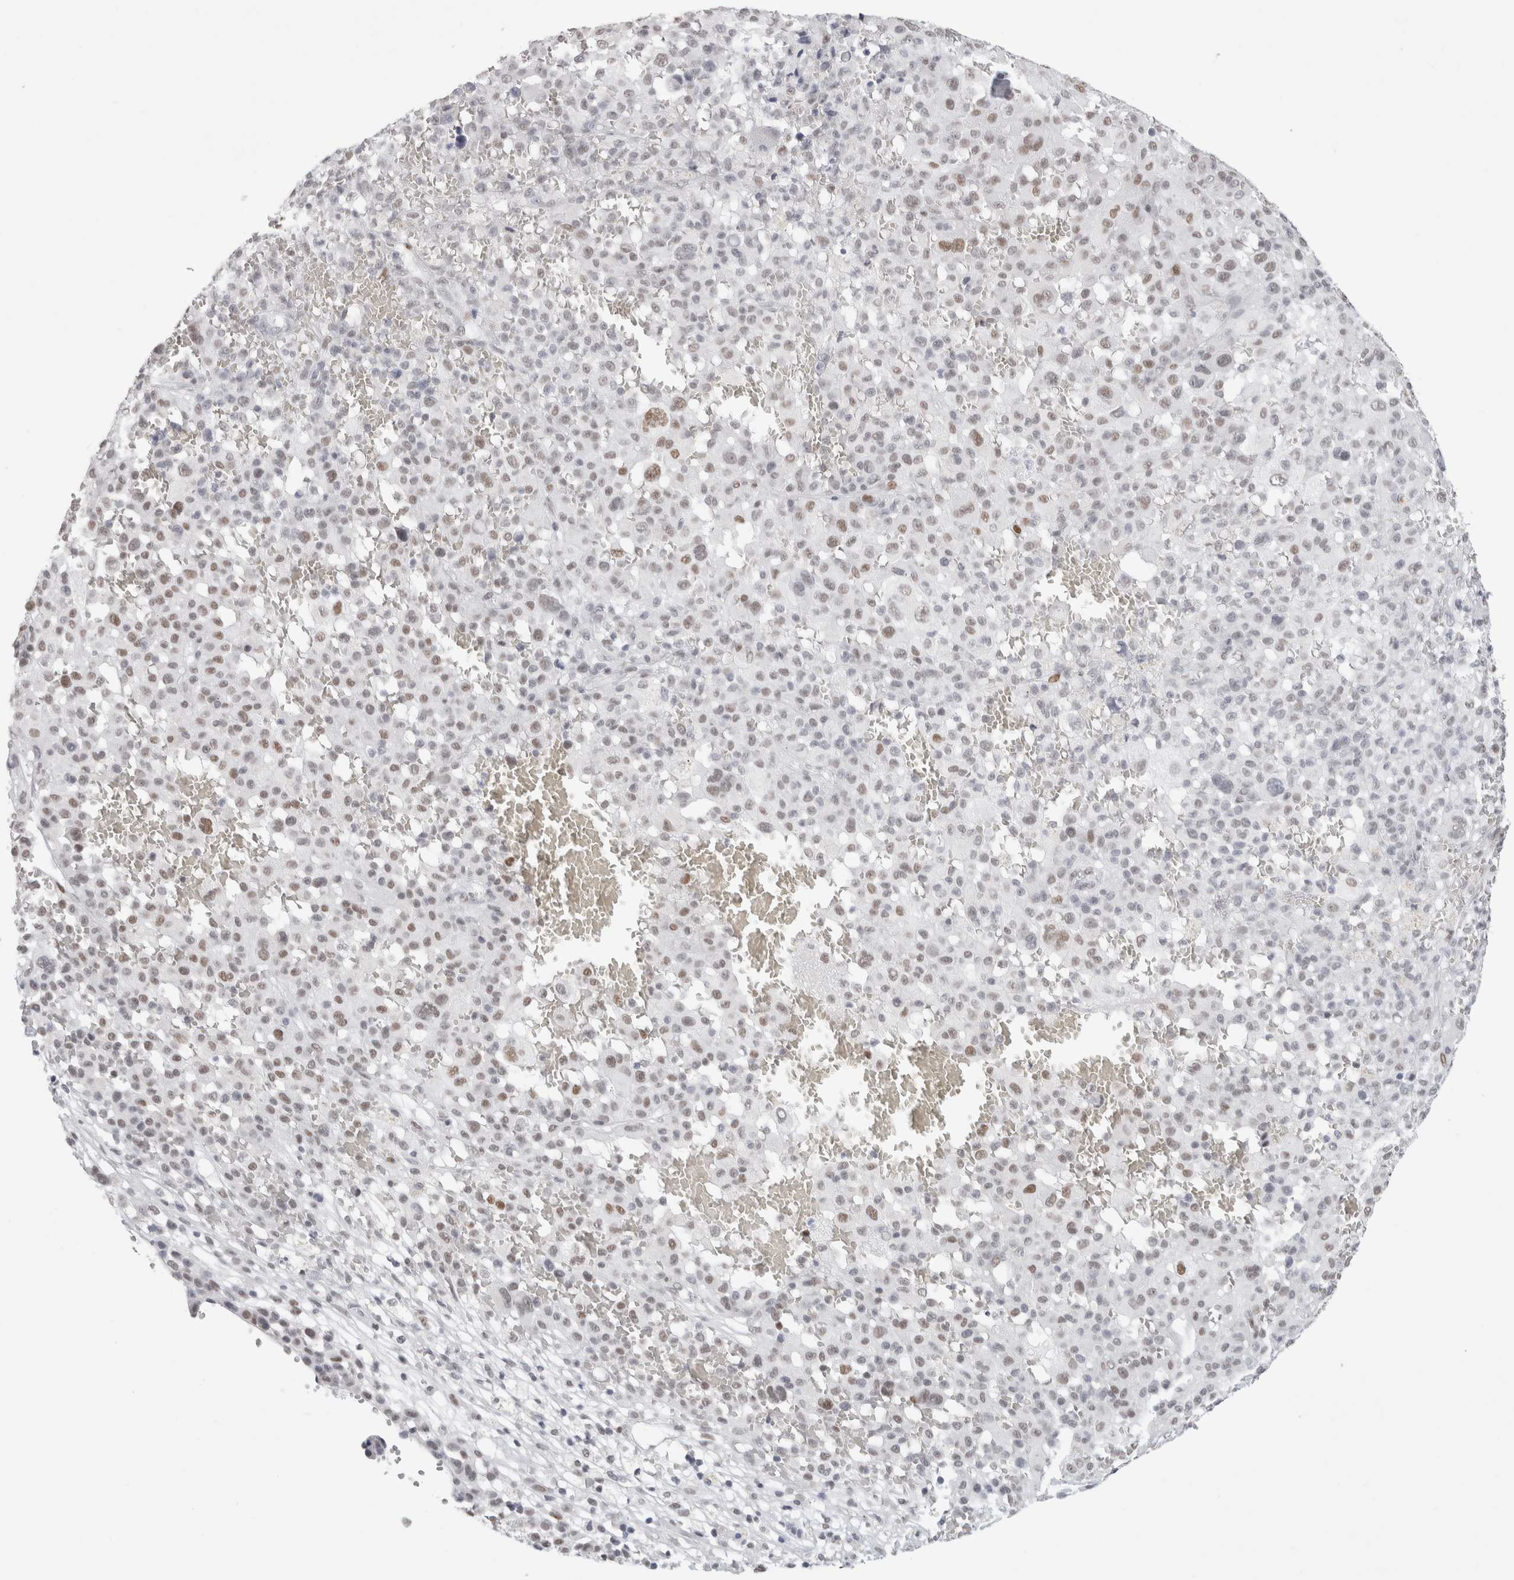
{"staining": {"intensity": "moderate", "quantity": "25%-75%", "location": "nuclear"}, "tissue": "melanoma", "cell_type": "Tumor cells", "image_type": "cancer", "snomed": [{"axis": "morphology", "description": "Malignant melanoma, Metastatic site"}, {"axis": "topography", "description": "Skin"}], "caption": "Human melanoma stained with a brown dye displays moderate nuclear positive positivity in about 25%-75% of tumor cells.", "gene": "SMARCC1", "patient": {"sex": "female", "age": 74}}